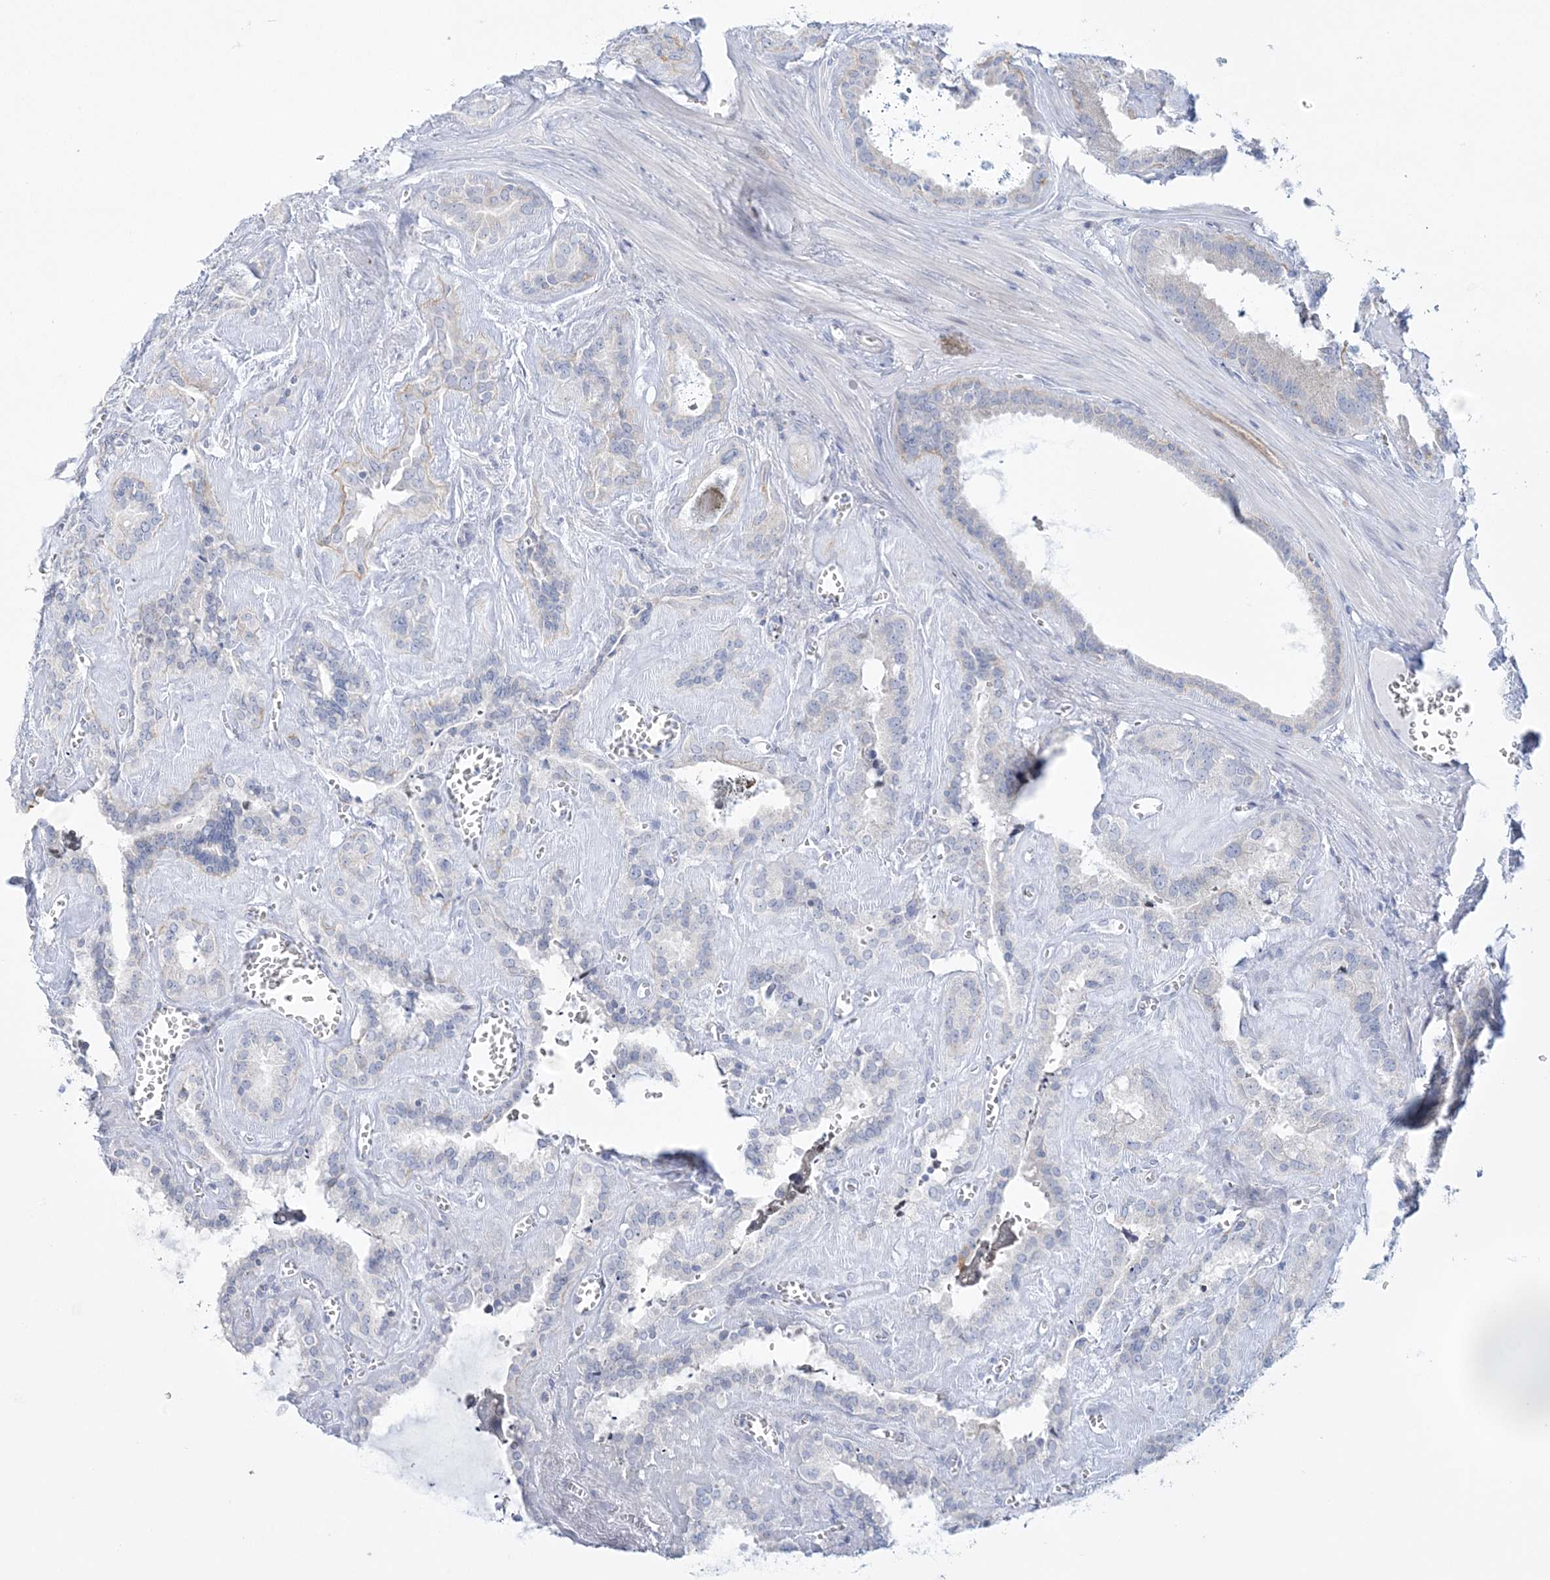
{"staining": {"intensity": "negative", "quantity": "none", "location": "none"}, "tissue": "seminal vesicle", "cell_type": "Glandular cells", "image_type": "normal", "snomed": [{"axis": "morphology", "description": "Normal tissue, NOS"}, {"axis": "topography", "description": "Prostate"}, {"axis": "topography", "description": "Seminal veicle"}], "caption": "This is an immunohistochemistry (IHC) histopathology image of unremarkable seminal vesicle. There is no expression in glandular cells.", "gene": "ADGB", "patient": {"sex": "male", "age": 59}}